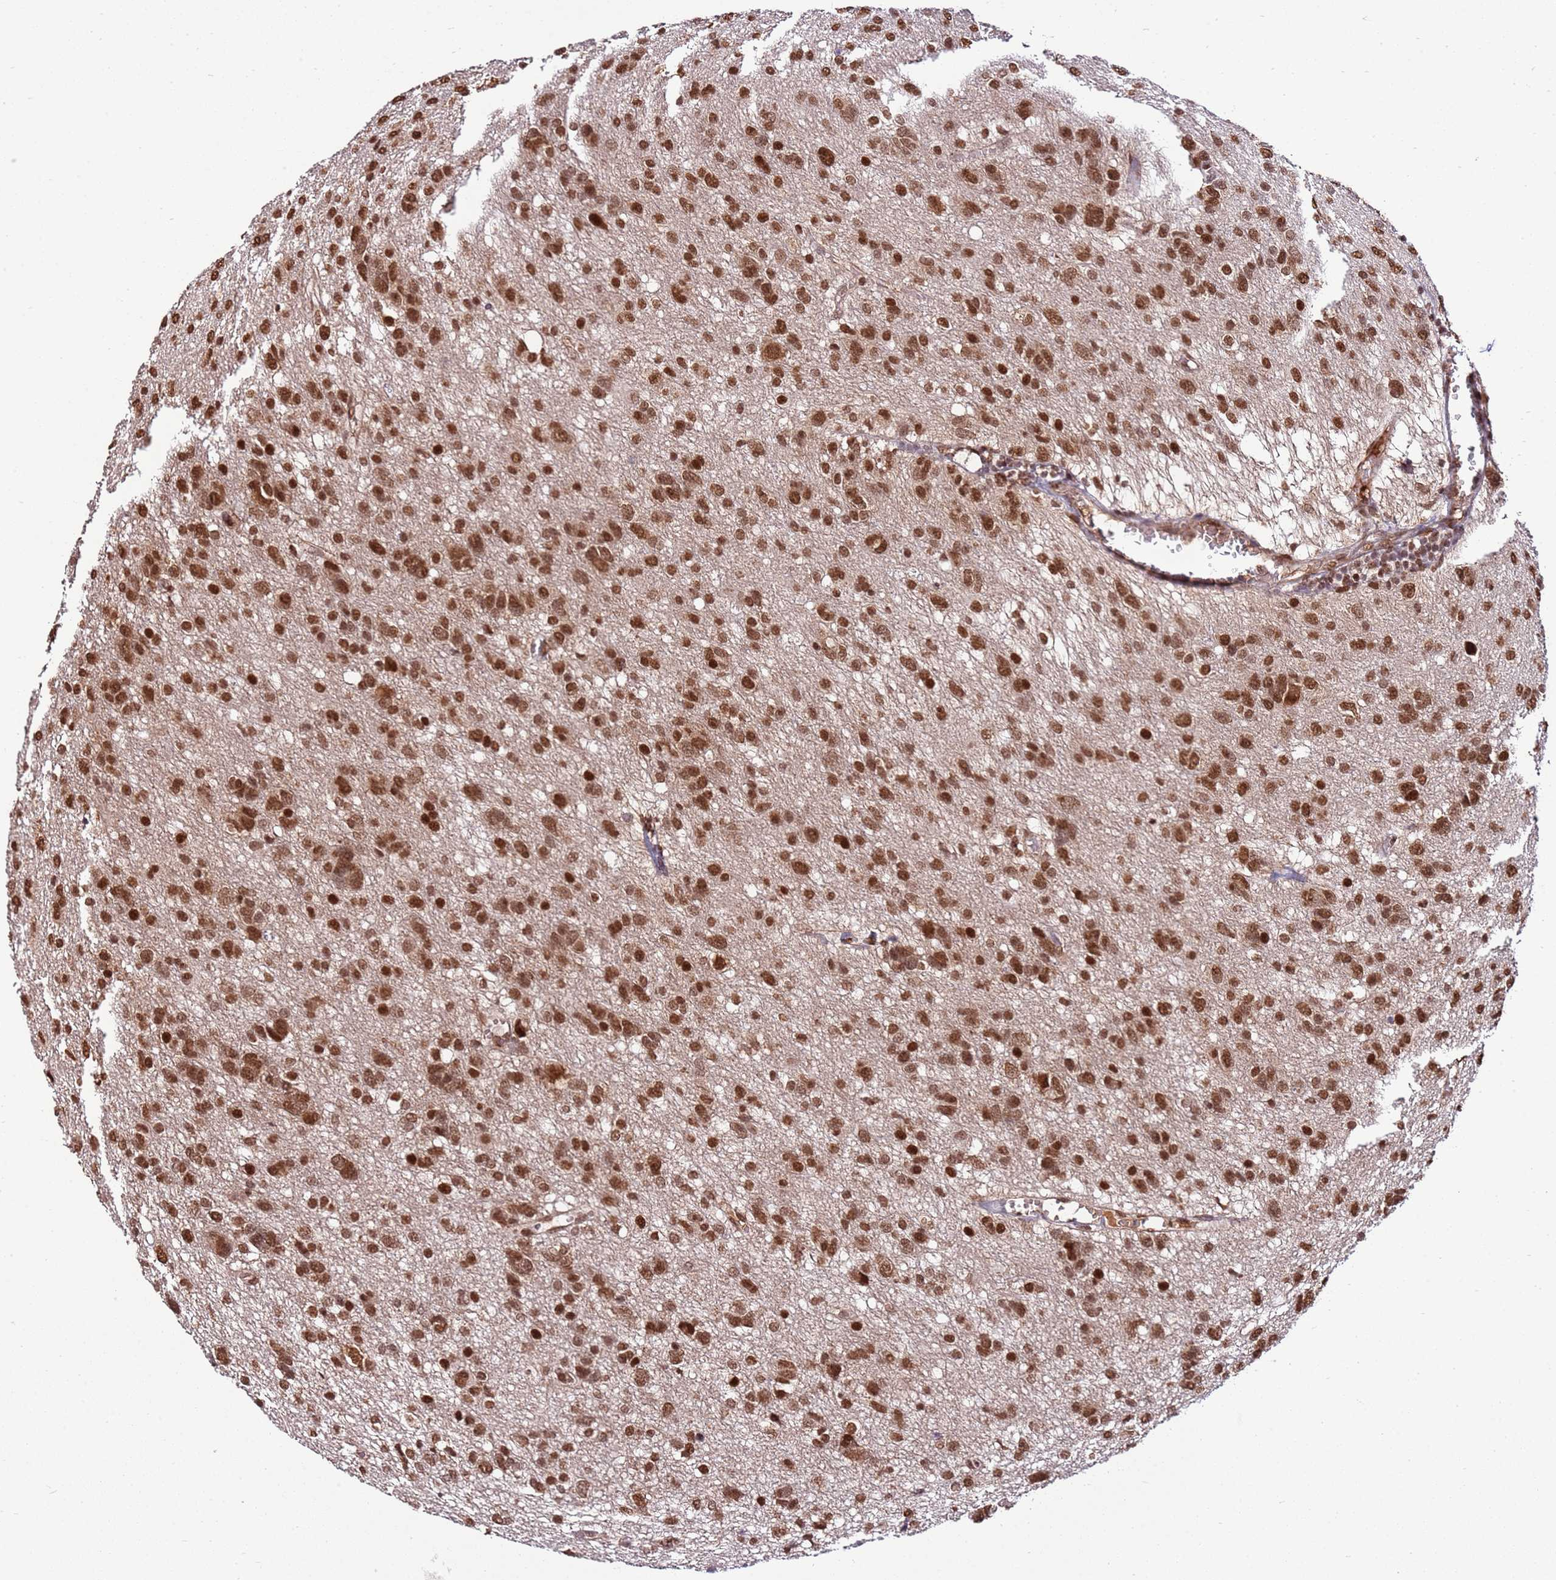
{"staining": {"intensity": "moderate", "quantity": ">75%", "location": "nuclear"}, "tissue": "glioma", "cell_type": "Tumor cells", "image_type": "cancer", "snomed": [{"axis": "morphology", "description": "Glioma, malignant, High grade"}, {"axis": "topography", "description": "Brain"}], "caption": "Tumor cells demonstrate moderate nuclear positivity in approximately >75% of cells in malignant high-grade glioma.", "gene": "ZBTB12", "patient": {"sex": "female", "age": 59}}